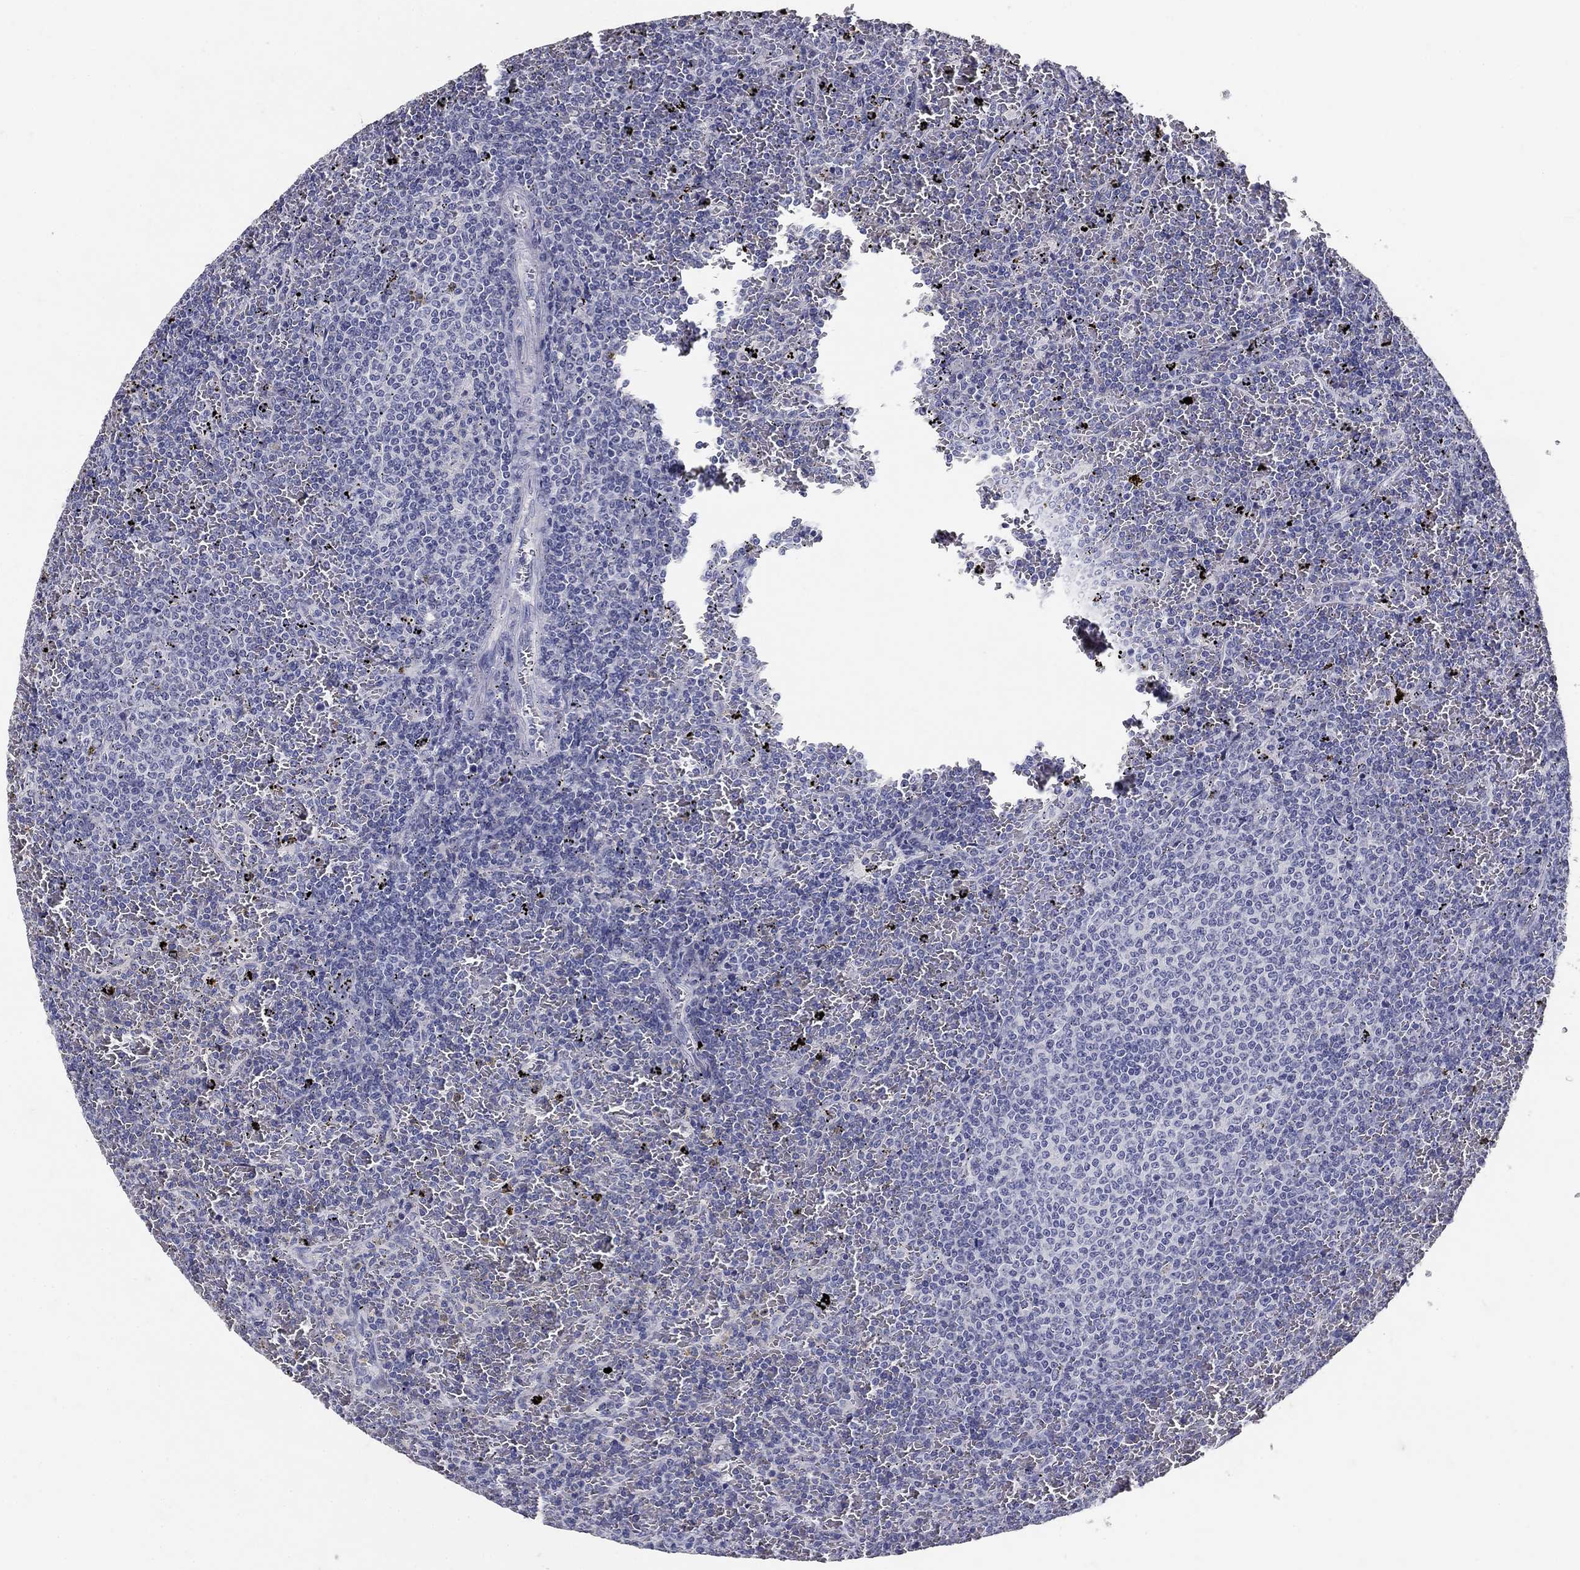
{"staining": {"intensity": "negative", "quantity": "none", "location": "none"}, "tissue": "lymphoma", "cell_type": "Tumor cells", "image_type": "cancer", "snomed": [{"axis": "morphology", "description": "Malignant lymphoma, non-Hodgkin's type, Low grade"}, {"axis": "topography", "description": "Spleen"}], "caption": "IHC histopathology image of neoplastic tissue: human lymphoma stained with DAB demonstrates no significant protein expression in tumor cells.", "gene": "POMC", "patient": {"sex": "female", "age": 77}}